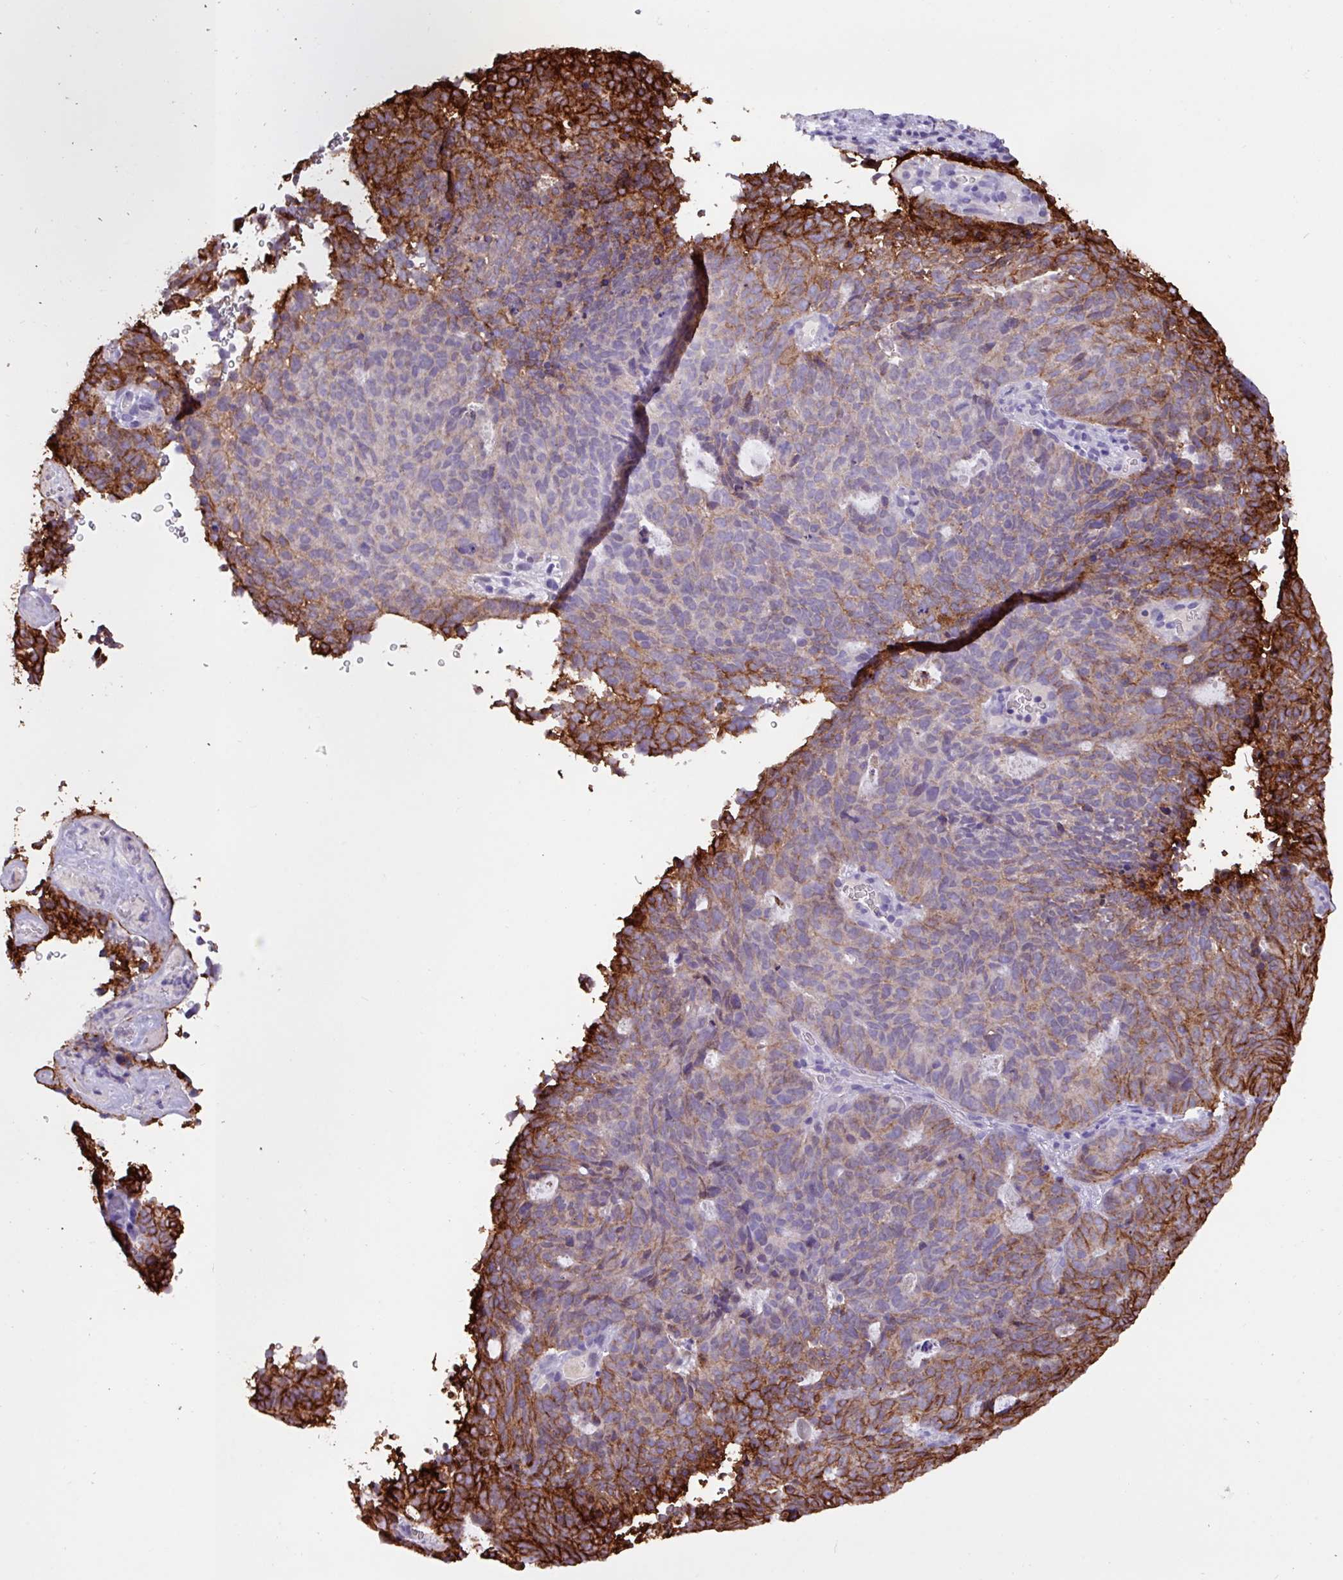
{"staining": {"intensity": "strong", "quantity": "25%-75%", "location": "cytoplasmic/membranous"}, "tissue": "cervical cancer", "cell_type": "Tumor cells", "image_type": "cancer", "snomed": [{"axis": "morphology", "description": "Adenocarcinoma, NOS"}, {"axis": "topography", "description": "Cervix"}], "caption": "A micrograph showing strong cytoplasmic/membranous expression in approximately 25%-75% of tumor cells in cervical cancer (adenocarcinoma), as visualized by brown immunohistochemical staining.", "gene": "EPCAM", "patient": {"sex": "female", "age": 38}}